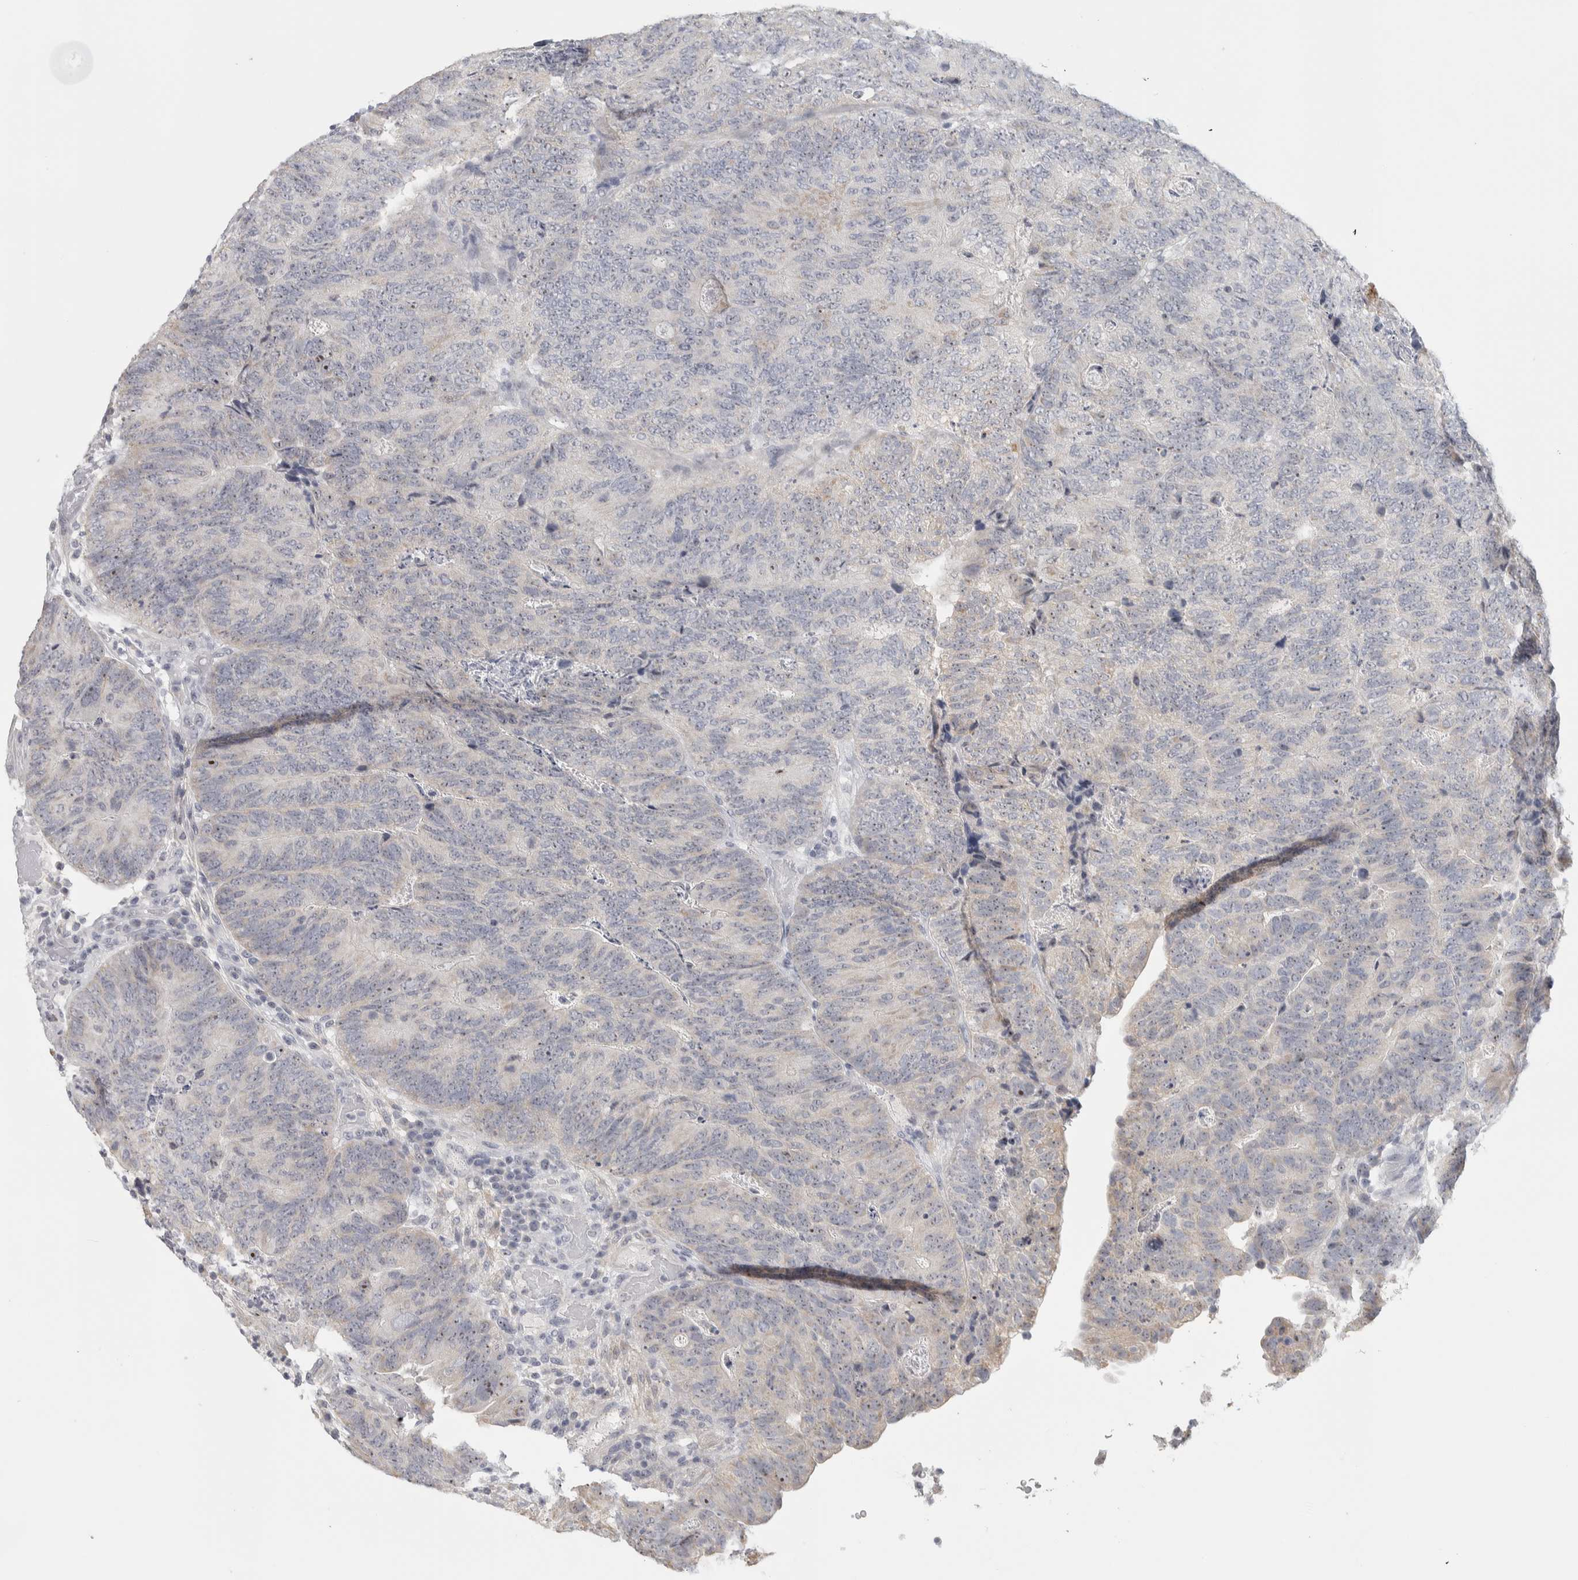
{"staining": {"intensity": "weak", "quantity": "25%-75%", "location": "nuclear"}, "tissue": "colorectal cancer", "cell_type": "Tumor cells", "image_type": "cancer", "snomed": [{"axis": "morphology", "description": "Adenocarcinoma, NOS"}, {"axis": "topography", "description": "Colon"}], "caption": "A brown stain labels weak nuclear positivity of a protein in human colorectal cancer tumor cells.", "gene": "DCXR", "patient": {"sex": "female", "age": 67}}